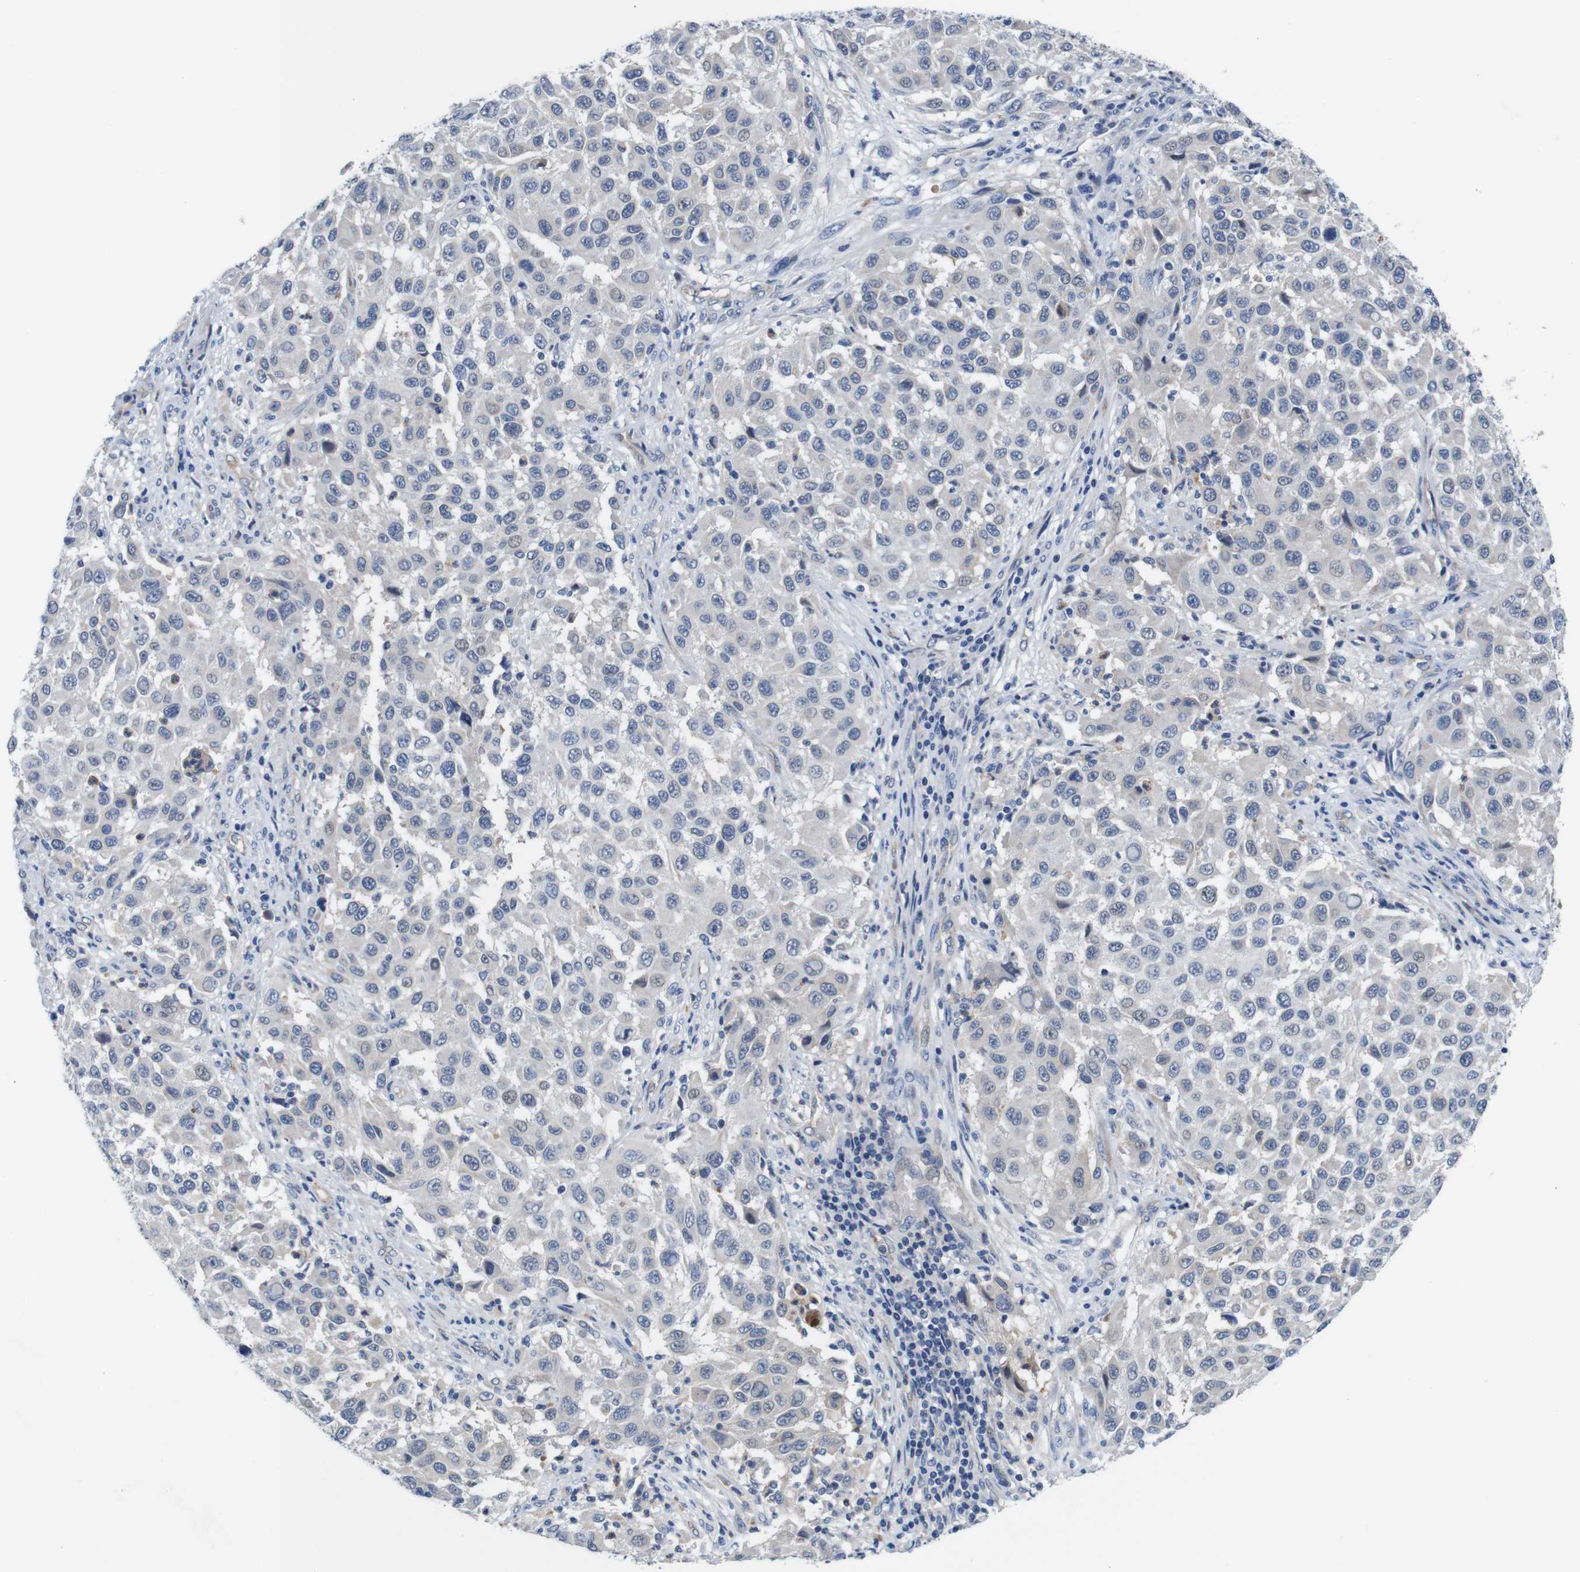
{"staining": {"intensity": "negative", "quantity": "none", "location": "none"}, "tissue": "melanoma", "cell_type": "Tumor cells", "image_type": "cancer", "snomed": [{"axis": "morphology", "description": "Malignant melanoma, Metastatic site"}, {"axis": "topography", "description": "Lymph node"}], "caption": "Immunohistochemistry photomicrograph of neoplastic tissue: melanoma stained with DAB exhibits no significant protein staining in tumor cells. Brightfield microscopy of IHC stained with DAB (3,3'-diaminobenzidine) (brown) and hematoxylin (blue), captured at high magnification.", "gene": "C1RL", "patient": {"sex": "male", "age": 61}}